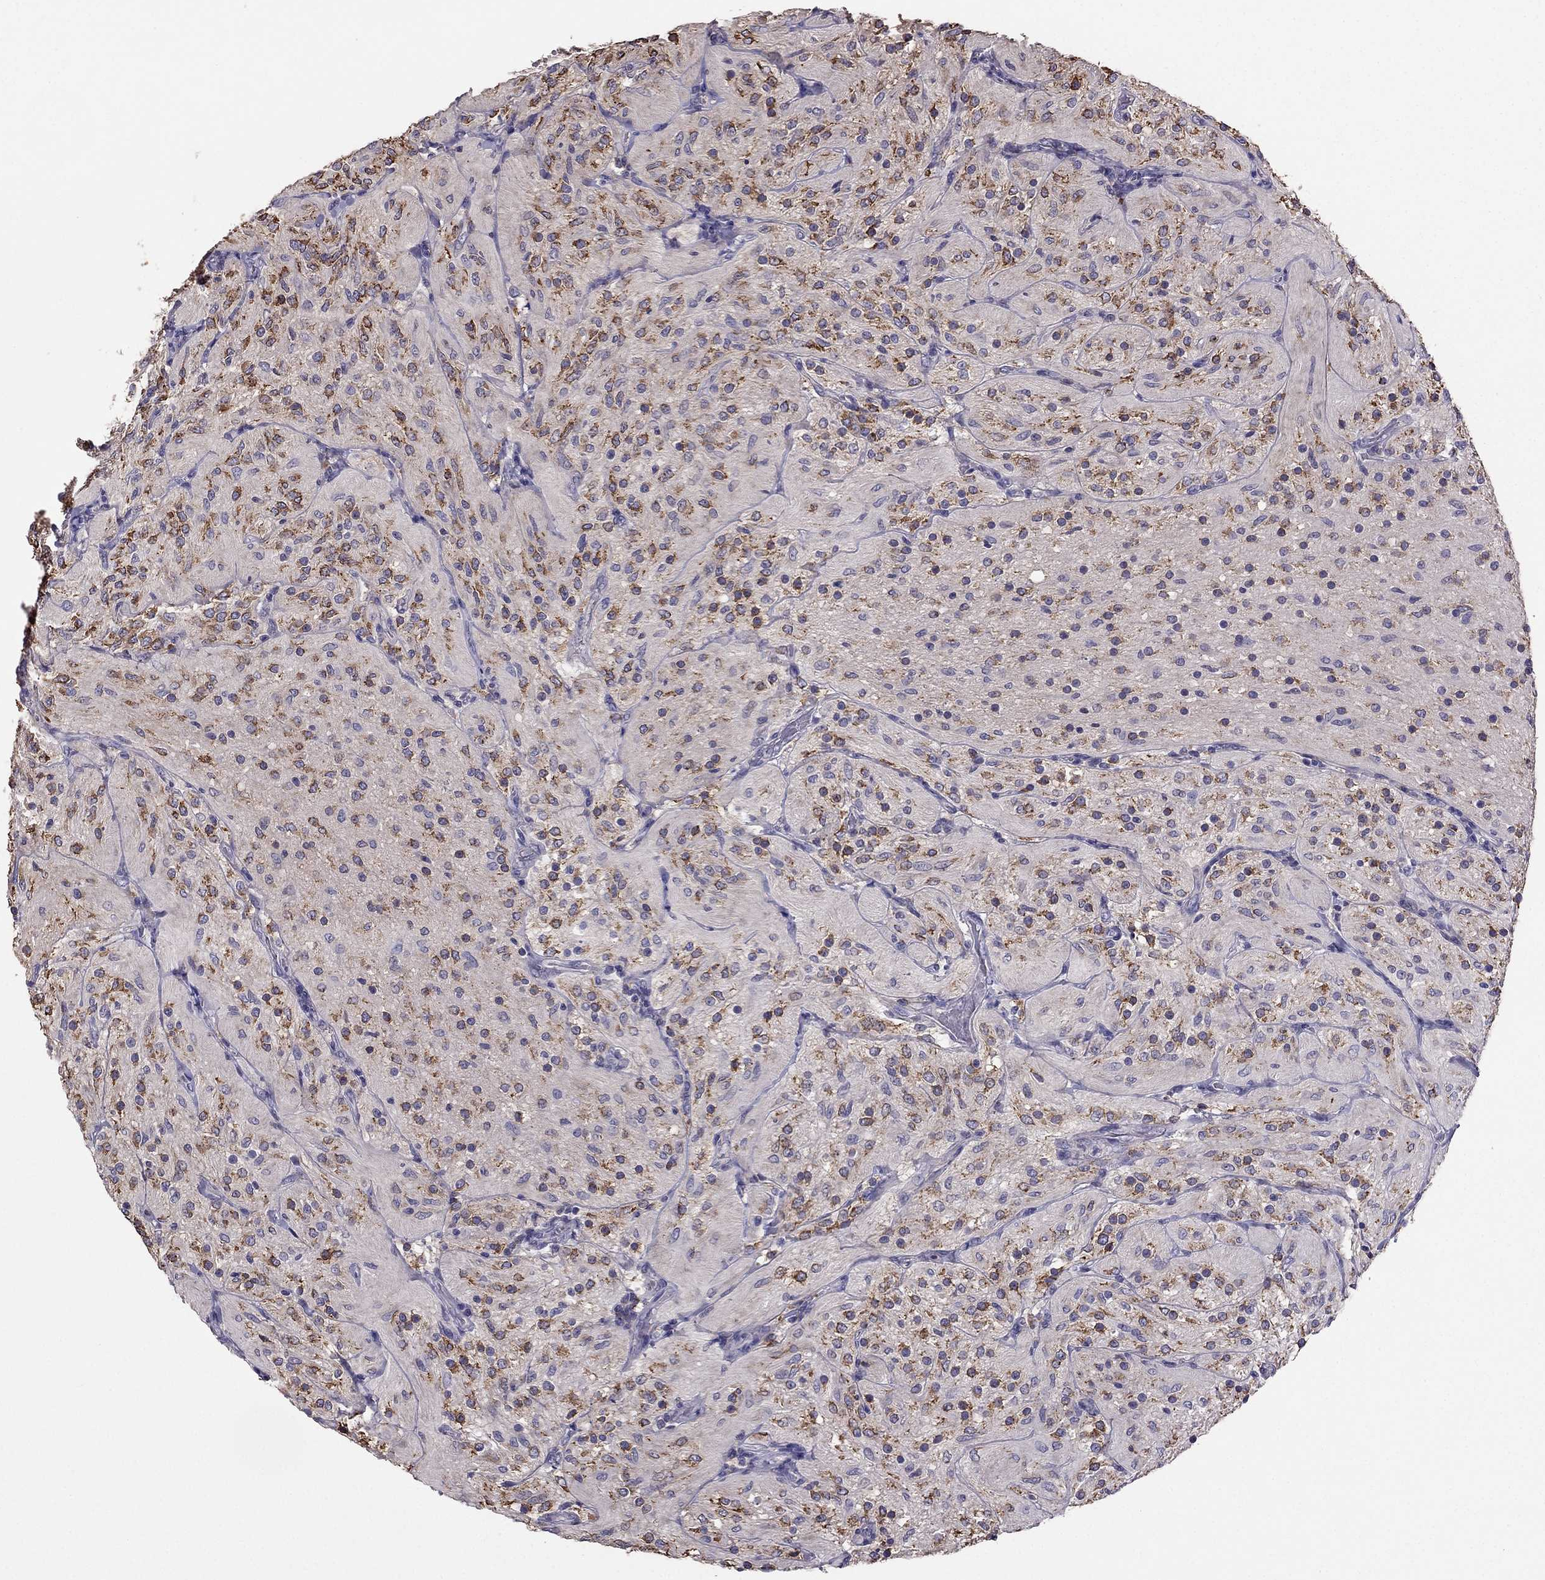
{"staining": {"intensity": "moderate", "quantity": ">75%", "location": "cytoplasmic/membranous"}, "tissue": "glioma", "cell_type": "Tumor cells", "image_type": "cancer", "snomed": [{"axis": "morphology", "description": "Glioma, malignant, Low grade"}, {"axis": "topography", "description": "Brain"}], "caption": "Glioma stained with a brown dye reveals moderate cytoplasmic/membranous positive staining in approximately >75% of tumor cells.", "gene": "CDH9", "patient": {"sex": "male", "age": 3}}